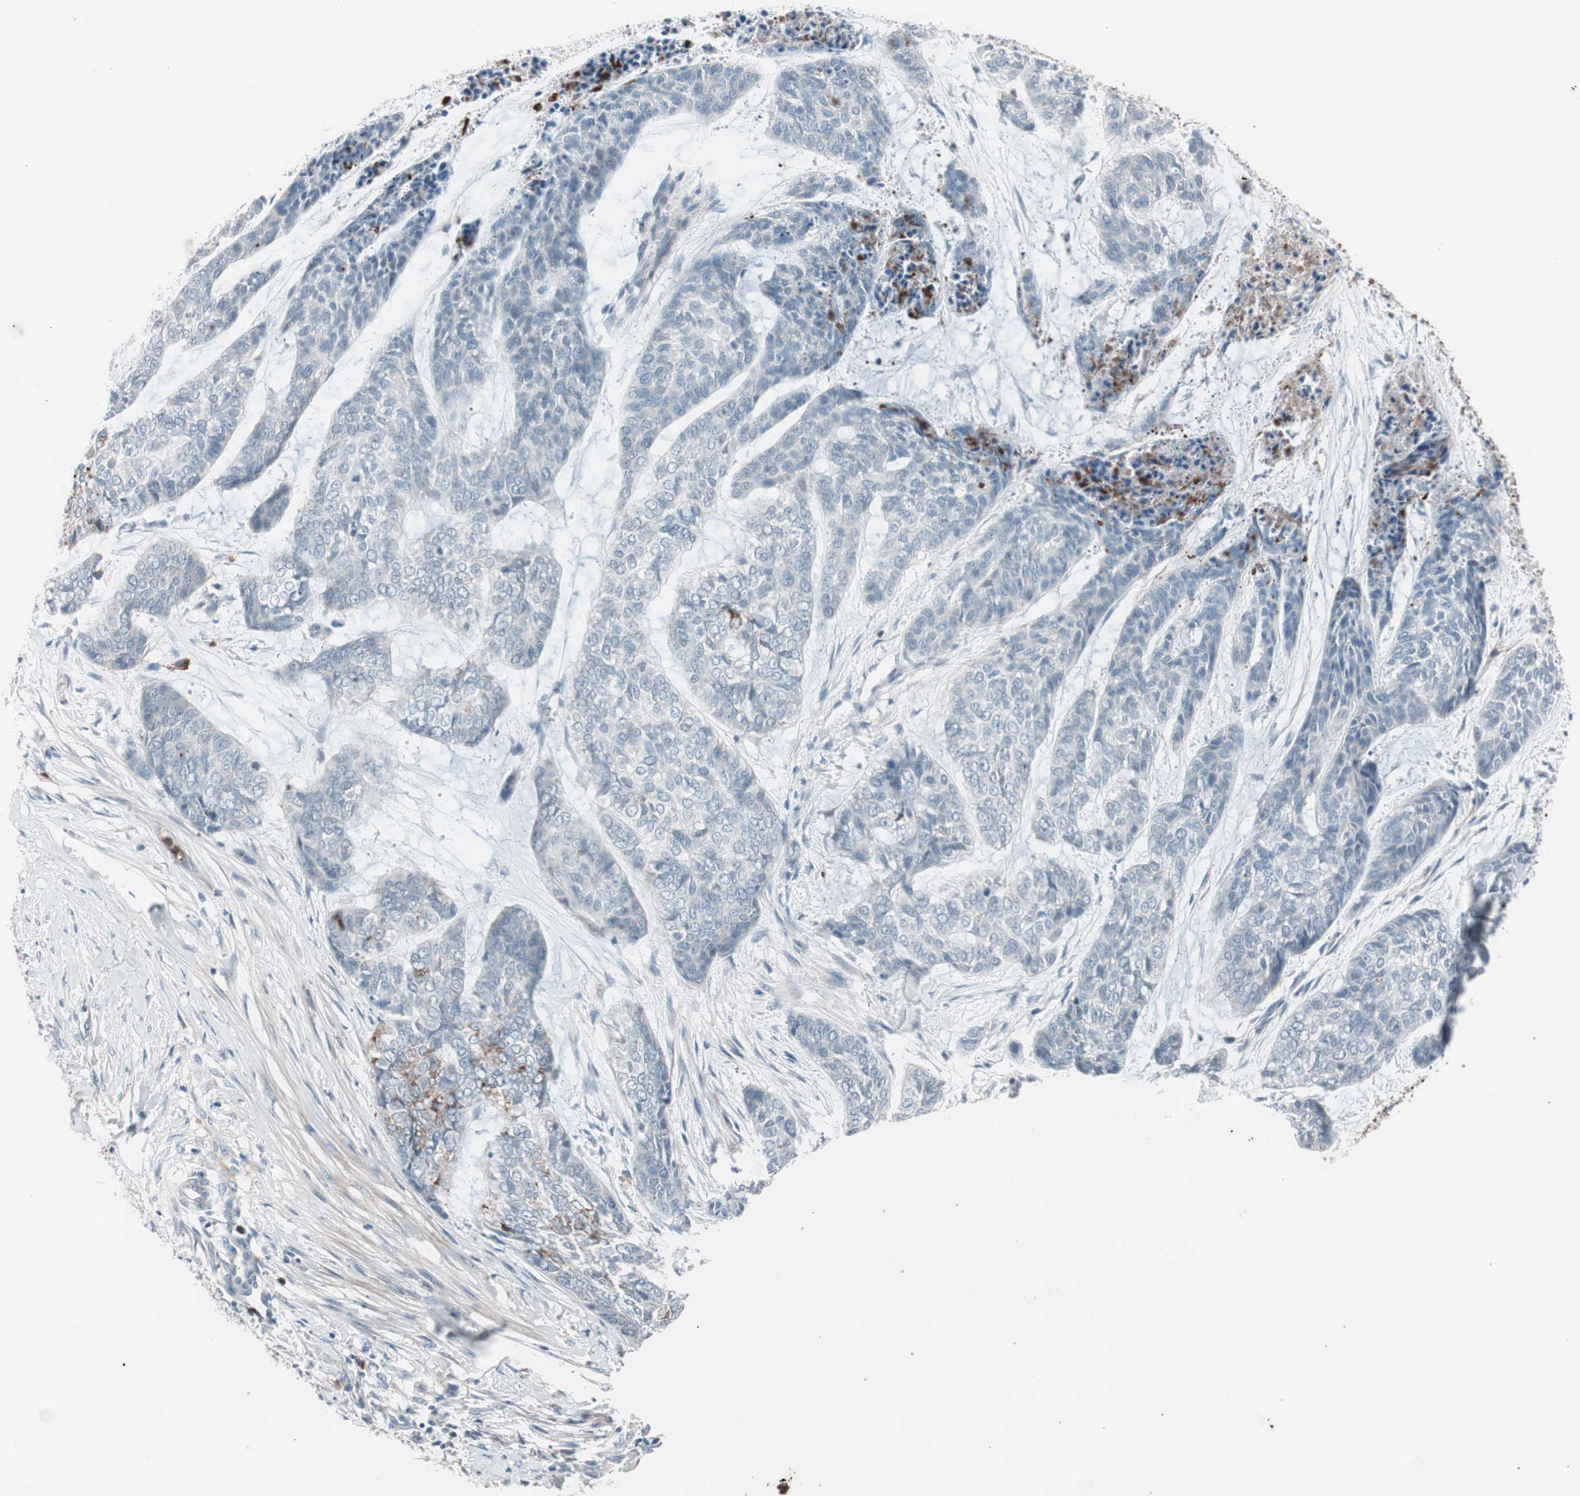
{"staining": {"intensity": "moderate", "quantity": "<25%", "location": "cytoplasmic/membranous"}, "tissue": "skin cancer", "cell_type": "Tumor cells", "image_type": "cancer", "snomed": [{"axis": "morphology", "description": "Basal cell carcinoma"}, {"axis": "topography", "description": "Skin"}], "caption": "Immunohistochemical staining of human skin cancer (basal cell carcinoma) demonstrates low levels of moderate cytoplasmic/membranous staining in about <25% of tumor cells.", "gene": "GRB7", "patient": {"sex": "female", "age": 64}}